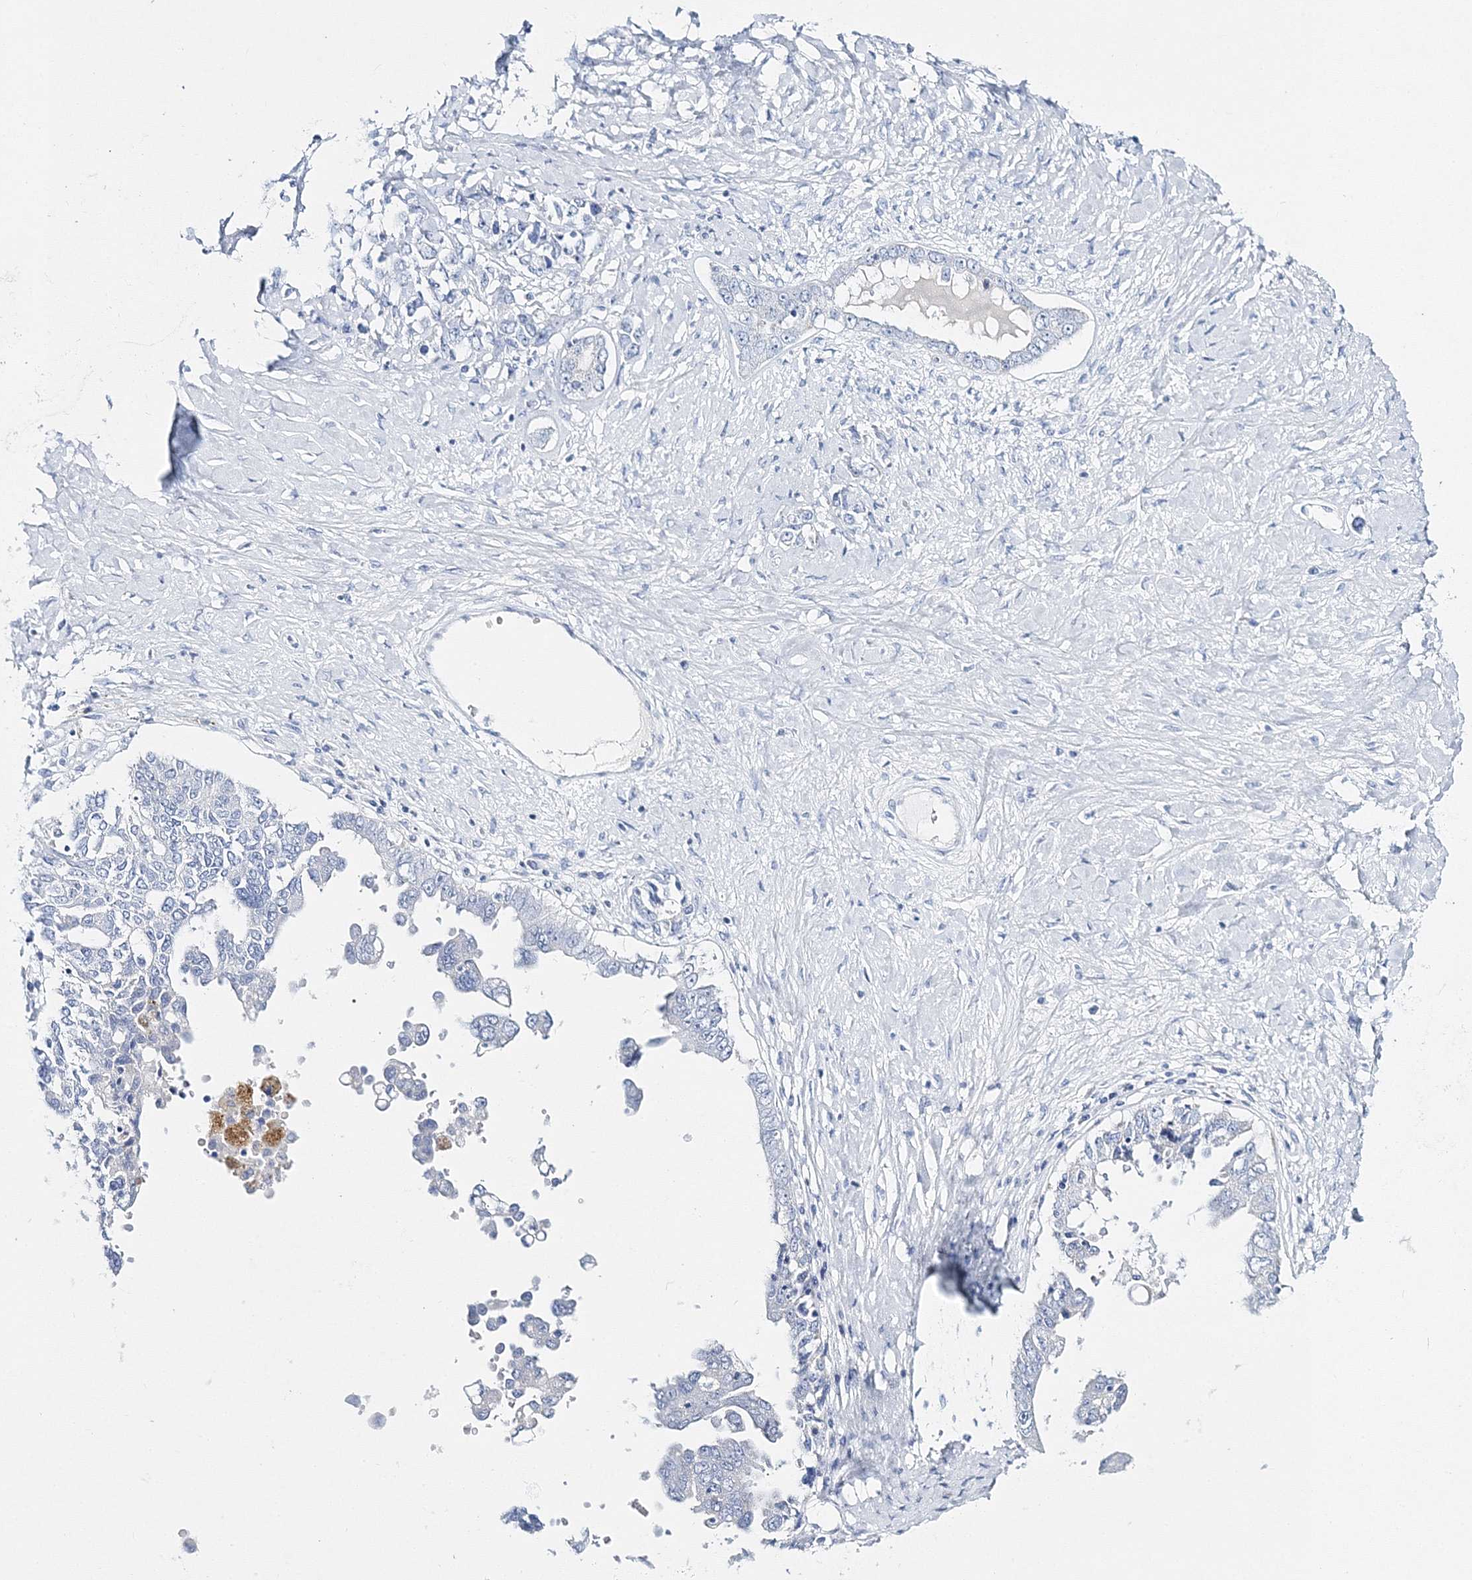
{"staining": {"intensity": "negative", "quantity": "none", "location": "none"}, "tissue": "ovarian cancer", "cell_type": "Tumor cells", "image_type": "cancer", "snomed": [{"axis": "morphology", "description": "Carcinoma, endometroid"}, {"axis": "topography", "description": "Ovary"}], "caption": "This image is of ovarian endometroid carcinoma stained with immunohistochemistry (IHC) to label a protein in brown with the nuclei are counter-stained blue. There is no staining in tumor cells.", "gene": "MYOZ2", "patient": {"sex": "female", "age": 62}}